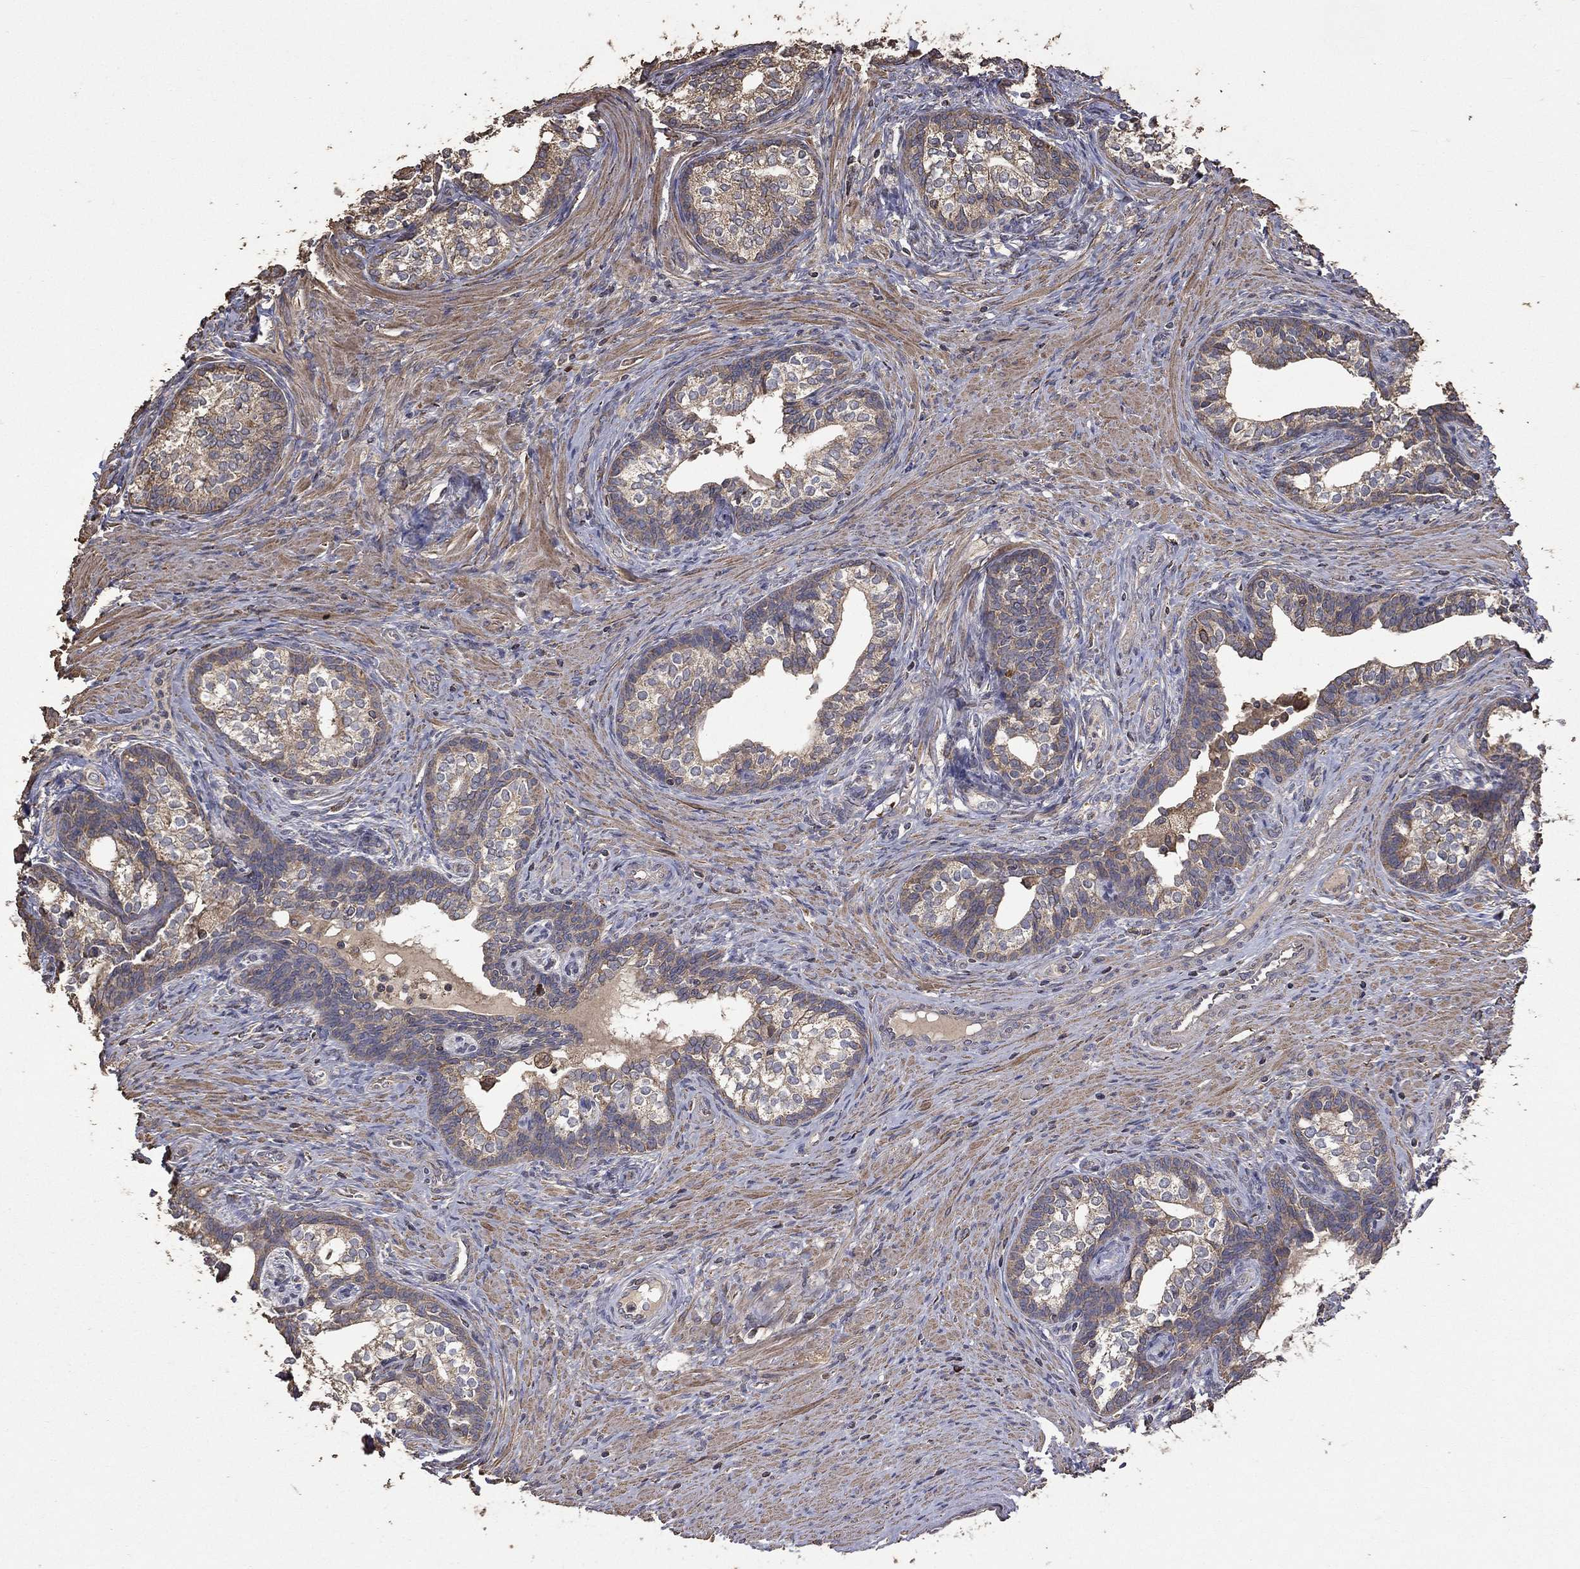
{"staining": {"intensity": "moderate", "quantity": "25%-75%", "location": "cytoplasmic/membranous"}, "tissue": "prostate cancer", "cell_type": "Tumor cells", "image_type": "cancer", "snomed": [{"axis": "morphology", "description": "Adenocarcinoma, NOS"}, {"axis": "morphology", "description": "Adenocarcinoma, High grade"}, {"axis": "topography", "description": "Prostate"}], "caption": "IHC micrograph of prostate cancer (adenocarcinoma) stained for a protein (brown), which exhibits medium levels of moderate cytoplasmic/membranous expression in about 25%-75% of tumor cells.", "gene": "METTL27", "patient": {"sex": "male", "age": 61}}